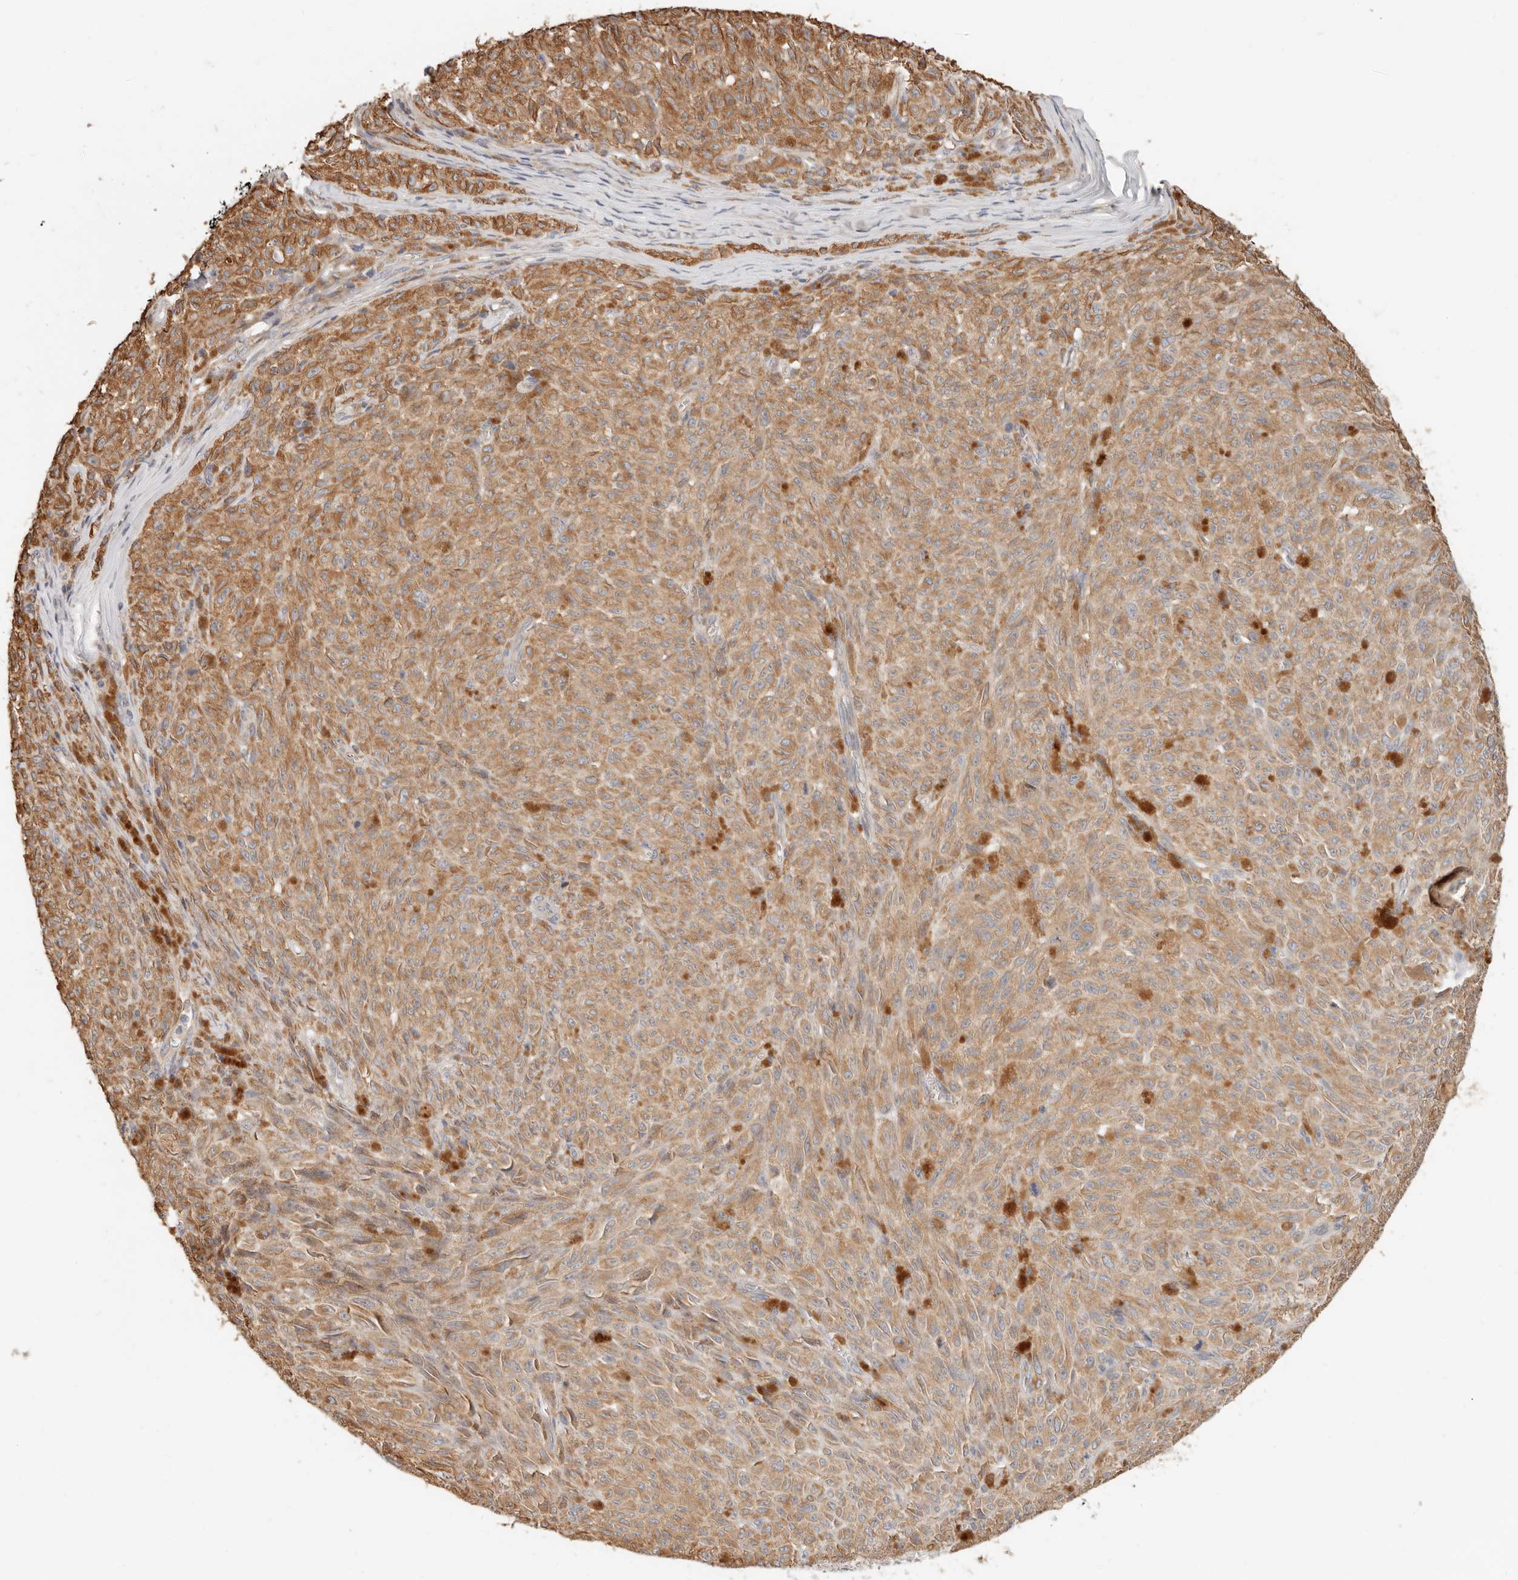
{"staining": {"intensity": "moderate", "quantity": ">75%", "location": "cytoplasmic/membranous"}, "tissue": "melanoma", "cell_type": "Tumor cells", "image_type": "cancer", "snomed": [{"axis": "morphology", "description": "Malignant melanoma, NOS"}, {"axis": "topography", "description": "Skin"}], "caption": "Tumor cells show medium levels of moderate cytoplasmic/membranous positivity in about >75% of cells in human melanoma. (brown staining indicates protein expression, while blue staining denotes nuclei).", "gene": "SPRING1", "patient": {"sex": "female", "age": 82}}